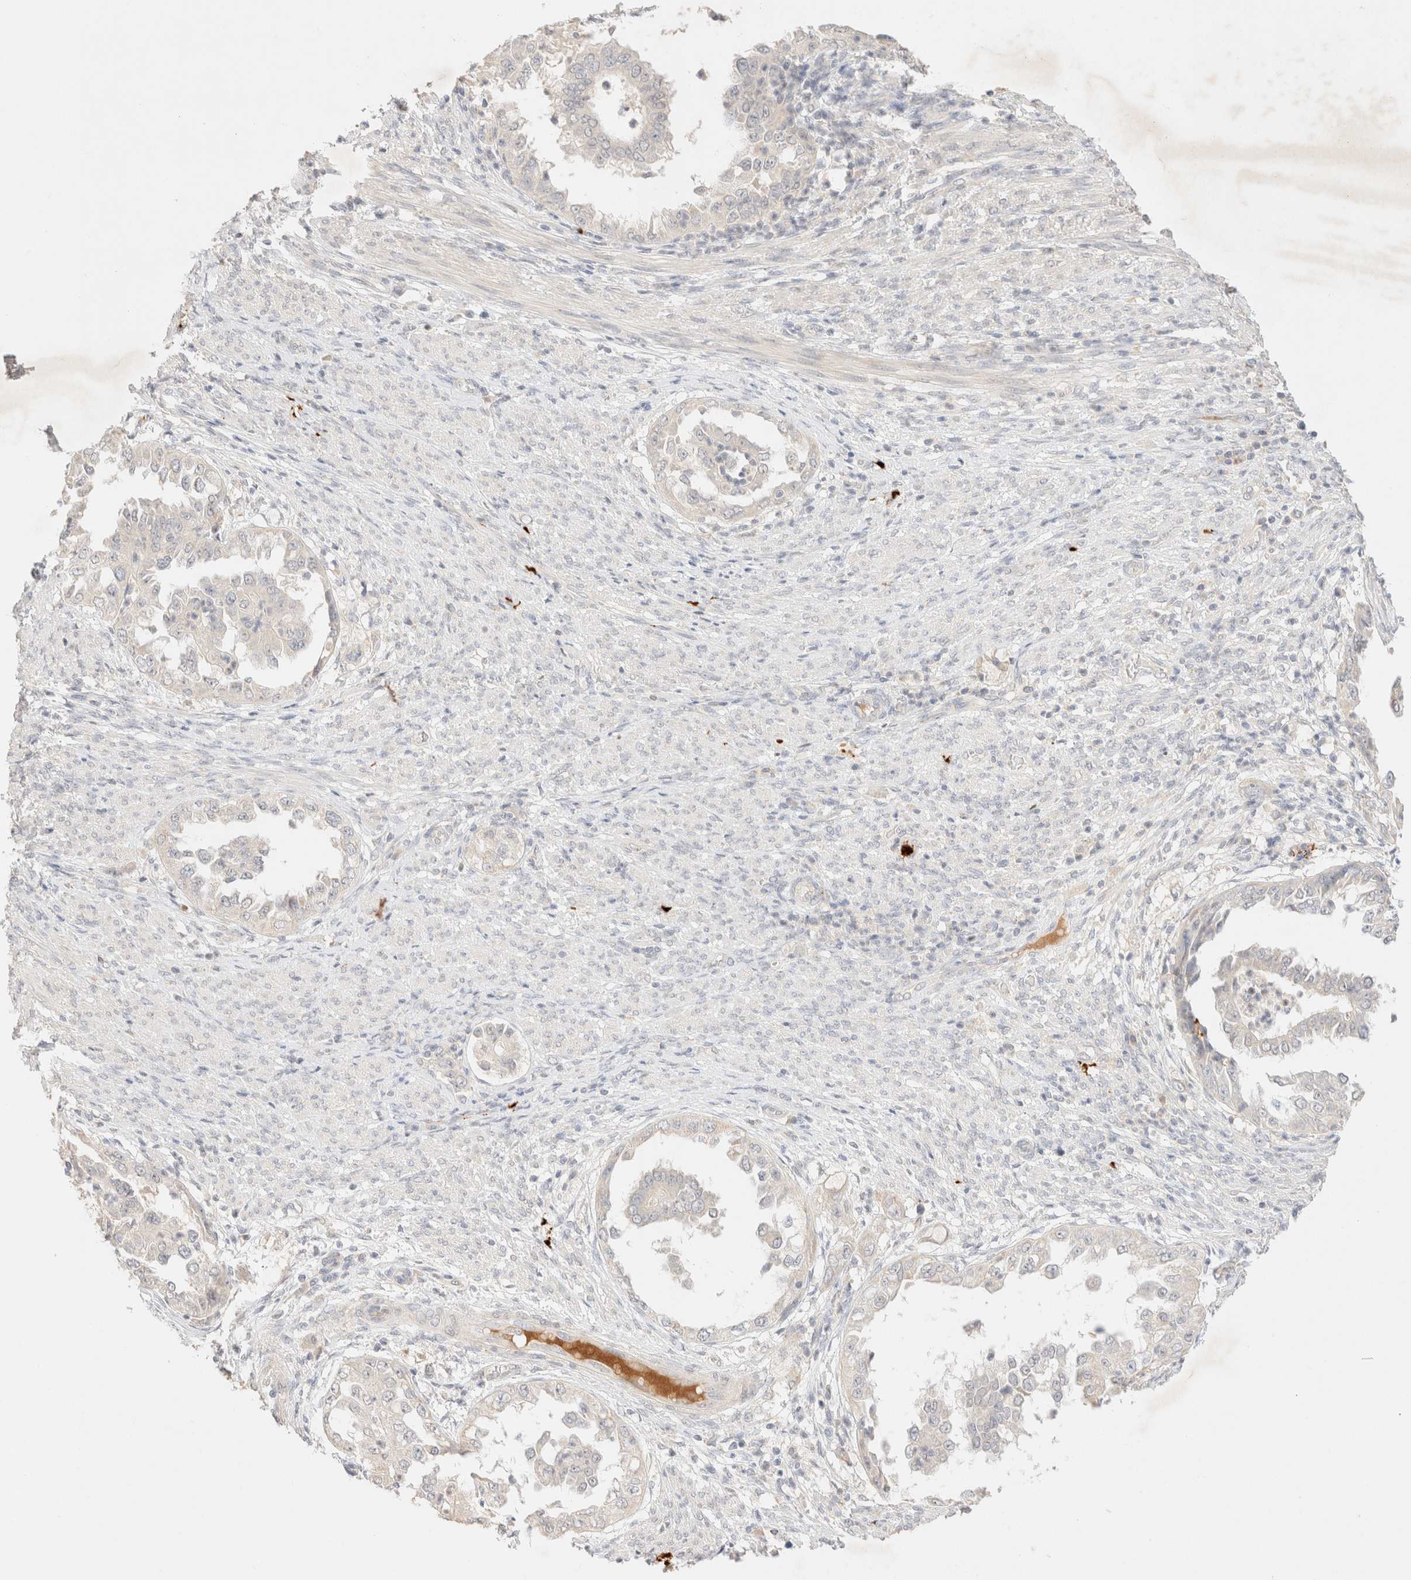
{"staining": {"intensity": "negative", "quantity": "none", "location": "none"}, "tissue": "endometrial cancer", "cell_type": "Tumor cells", "image_type": "cancer", "snomed": [{"axis": "morphology", "description": "Adenocarcinoma, NOS"}, {"axis": "topography", "description": "Endometrium"}], "caption": "This micrograph is of endometrial cancer stained with immunohistochemistry (IHC) to label a protein in brown with the nuclei are counter-stained blue. There is no positivity in tumor cells. (Stains: DAB immunohistochemistry (IHC) with hematoxylin counter stain, Microscopy: brightfield microscopy at high magnification).", "gene": "SNTB1", "patient": {"sex": "female", "age": 85}}